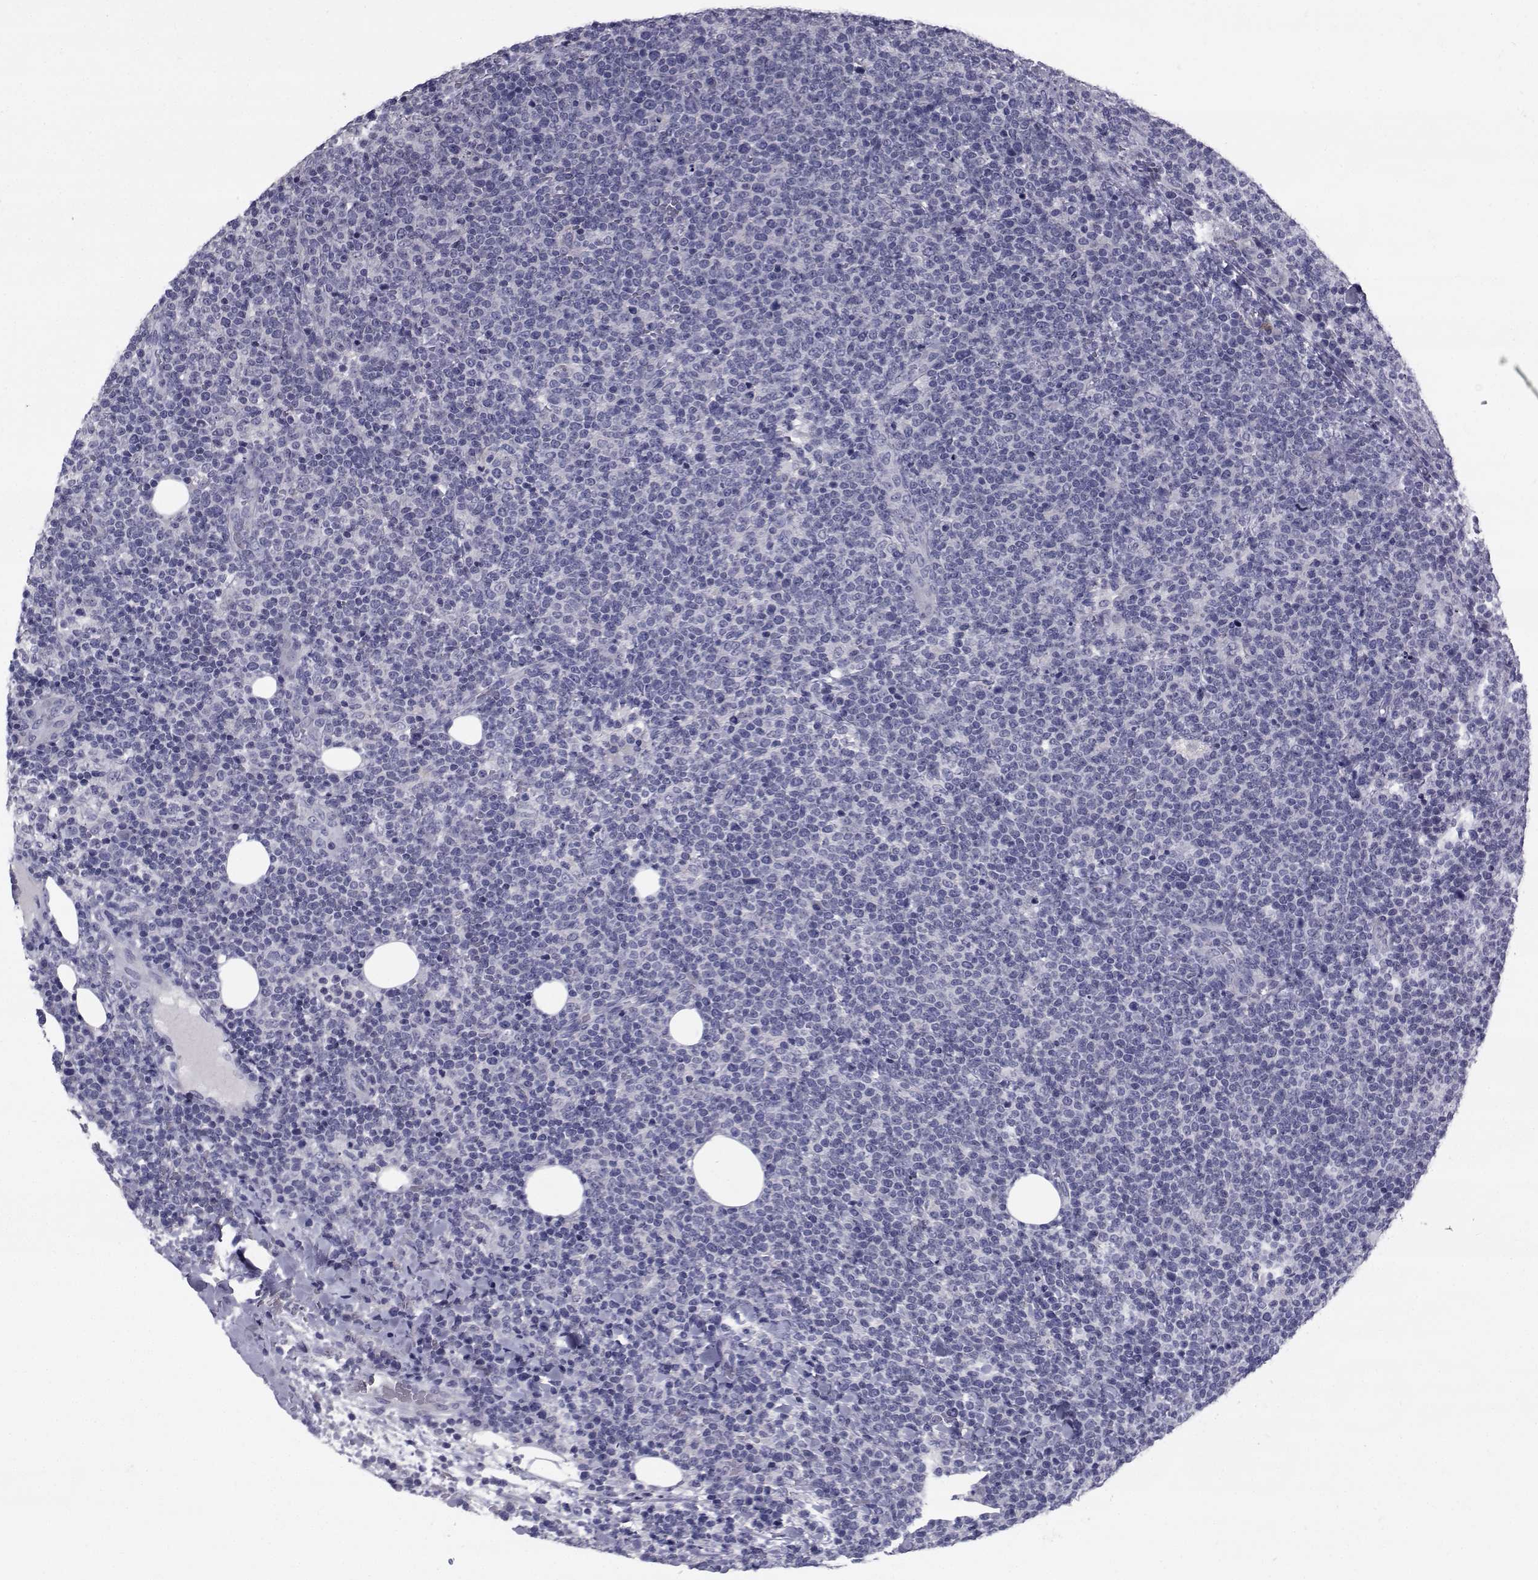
{"staining": {"intensity": "negative", "quantity": "none", "location": "none"}, "tissue": "lymphoma", "cell_type": "Tumor cells", "image_type": "cancer", "snomed": [{"axis": "morphology", "description": "Malignant lymphoma, non-Hodgkin's type, High grade"}, {"axis": "topography", "description": "Lymph node"}], "caption": "Human high-grade malignant lymphoma, non-Hodgkin's type stained for a protein using IHC reveals no positivity in tumor cells.", "gene": "CHRNA1", "patient": {"sex": "male", "age": 61}}